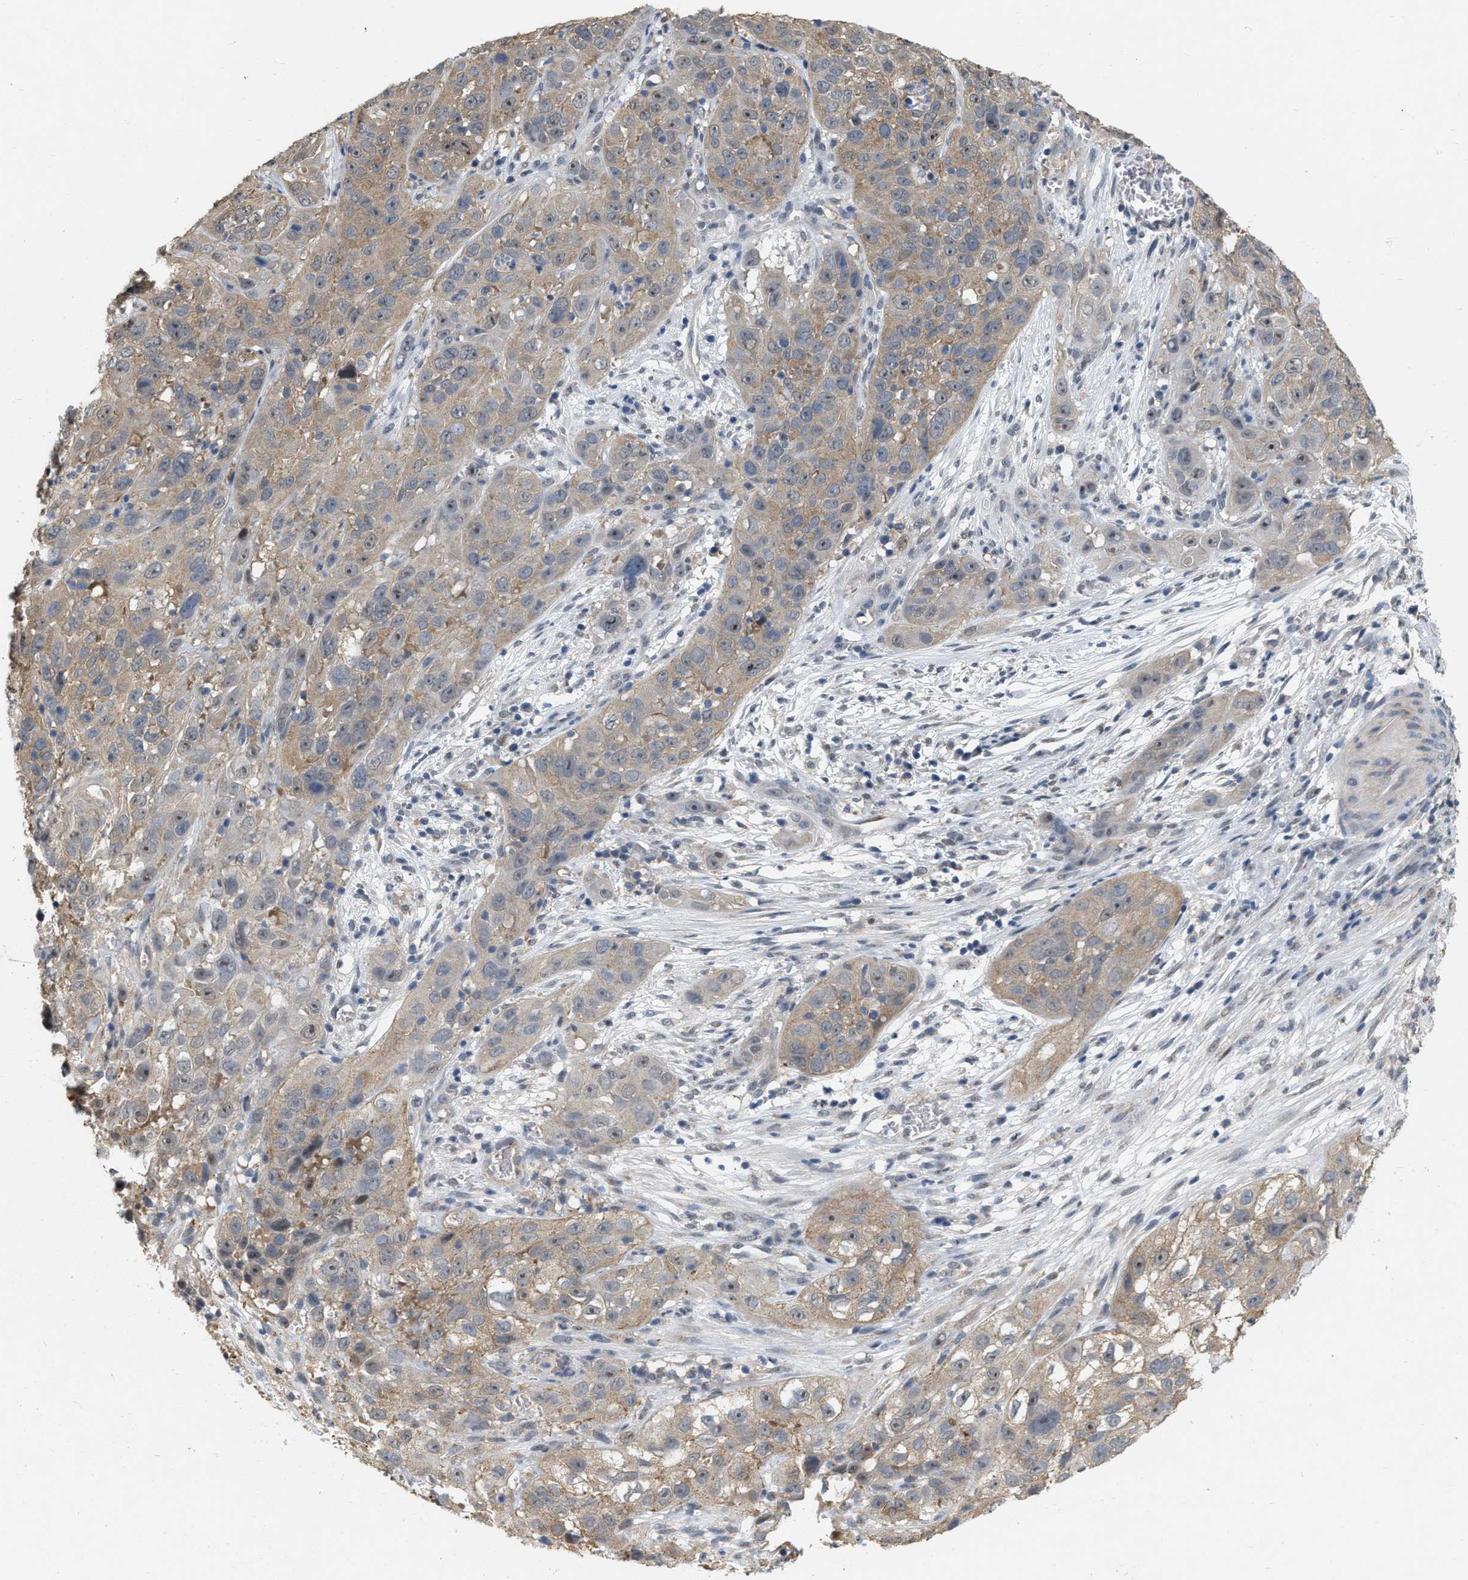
{"staining": {"intensity": "moderate", "quantity": "<25%", "location": "nuclear"}, "tissue": "cervical cancer", "cell_type": "Tumor cells", "image_type": "cancer", "snomed": [{"axis": "morphology", "description": "Squamous cell carcinoma, NOS"}, {"axis": "topography", "description": "Cervix"}], "caption": "Immunohistochemical staining of squamous cell carcinoma (cervical) exhibits moderate nuclear protein staining in about <25% of tumor cells. (IHC, brightfield microscopy, high magnification).", "gene": "RUVBL1", "patient": {"sex": "female", "age": 32}}